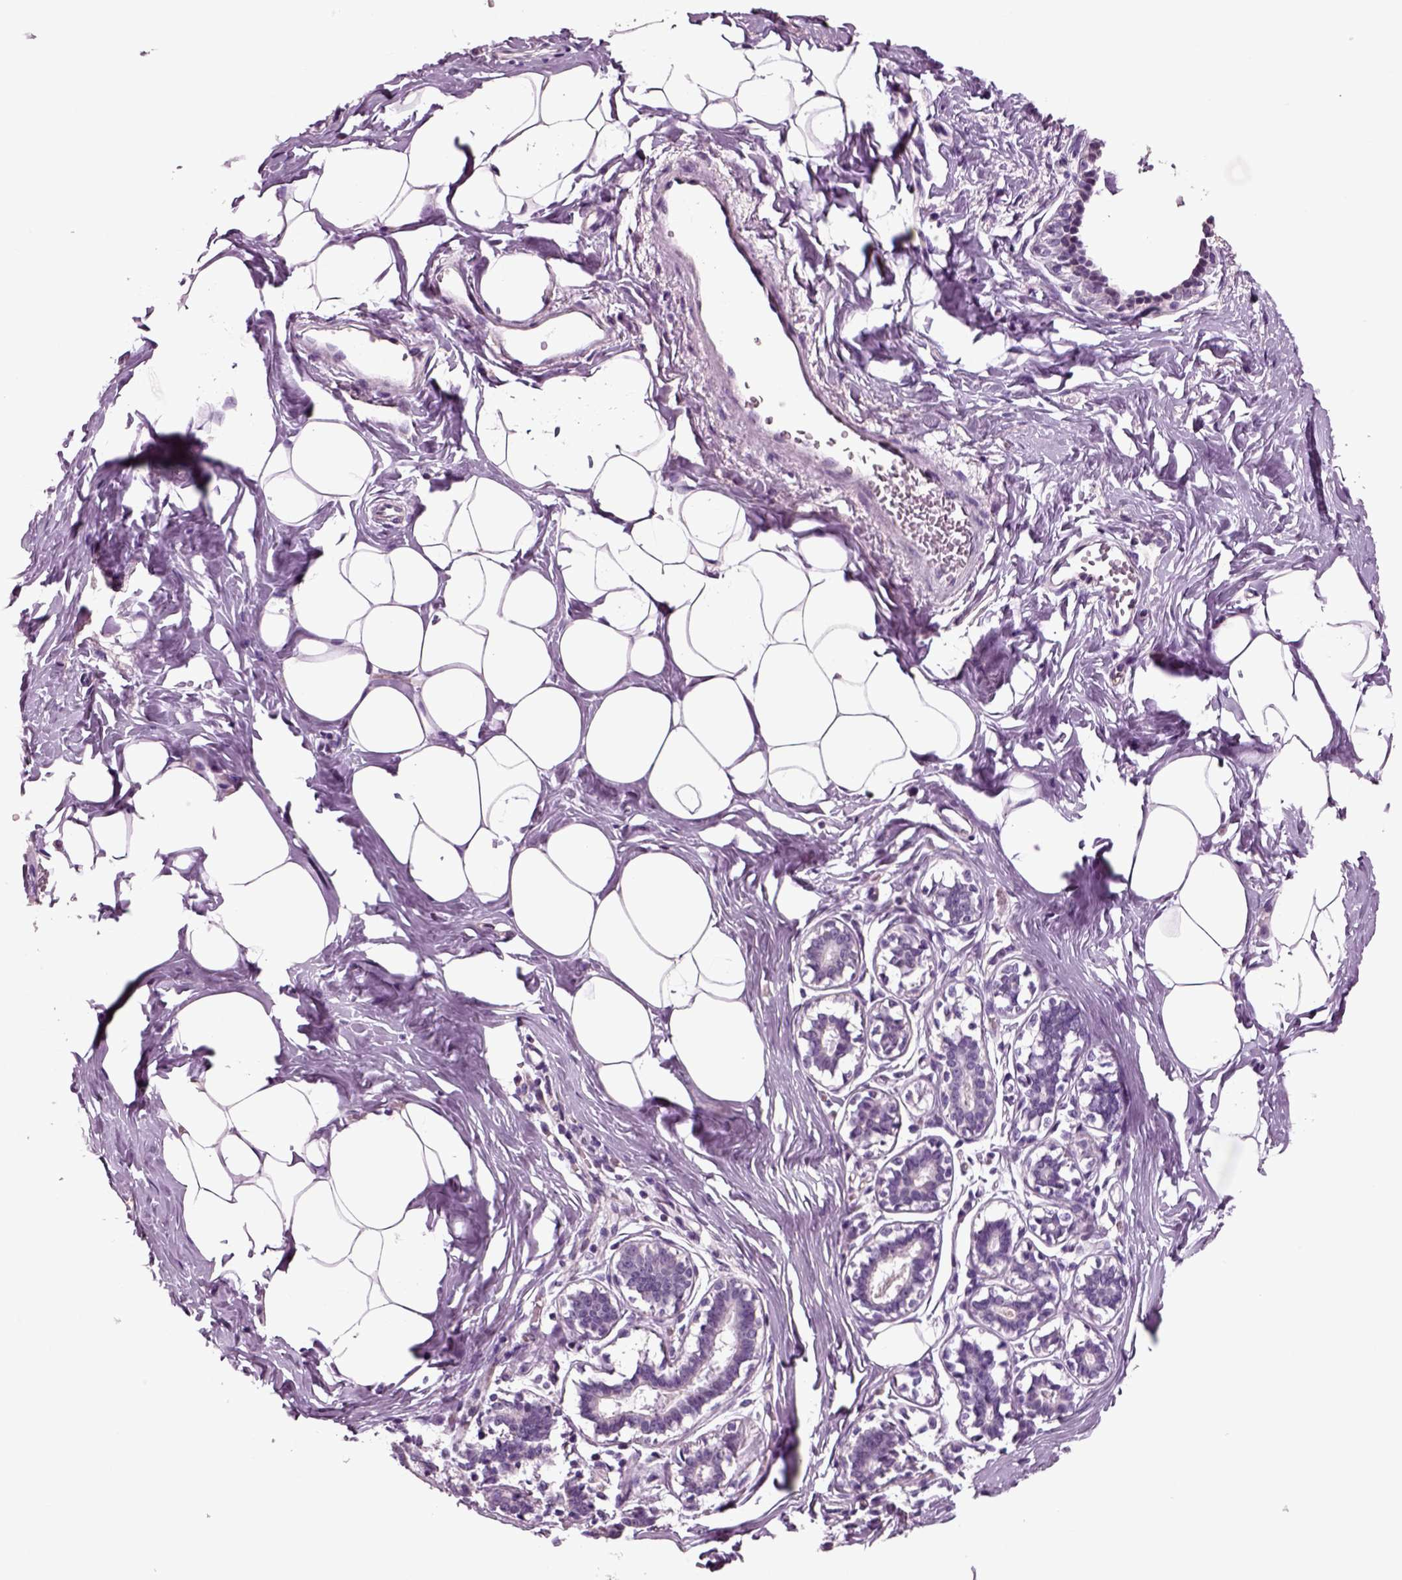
{"staining": {"intensity": "negative", "quantity": "none", "location": "none"}, "tissue": "breast", "cell_type": "Adipocytes", "image_type": "normal", "snomed": [{"axis": "morphology", "description": "Normal tissue, NOS"}, {"axis": "morphology", "description": "Lobular carcinoma, in situ"}, {"axis": "topography", "description": "Breast"}], "caption": "DAB immunohistochemical staining of normal human breast displays no significant expression in adipocytes. (DAB (3,3'-diaminobenzidine) immunohistochemistry (IHC) with hematoxylin counter stain).", "gene": "DEFB118", "patient": {"sex": "female", "age": 35}}